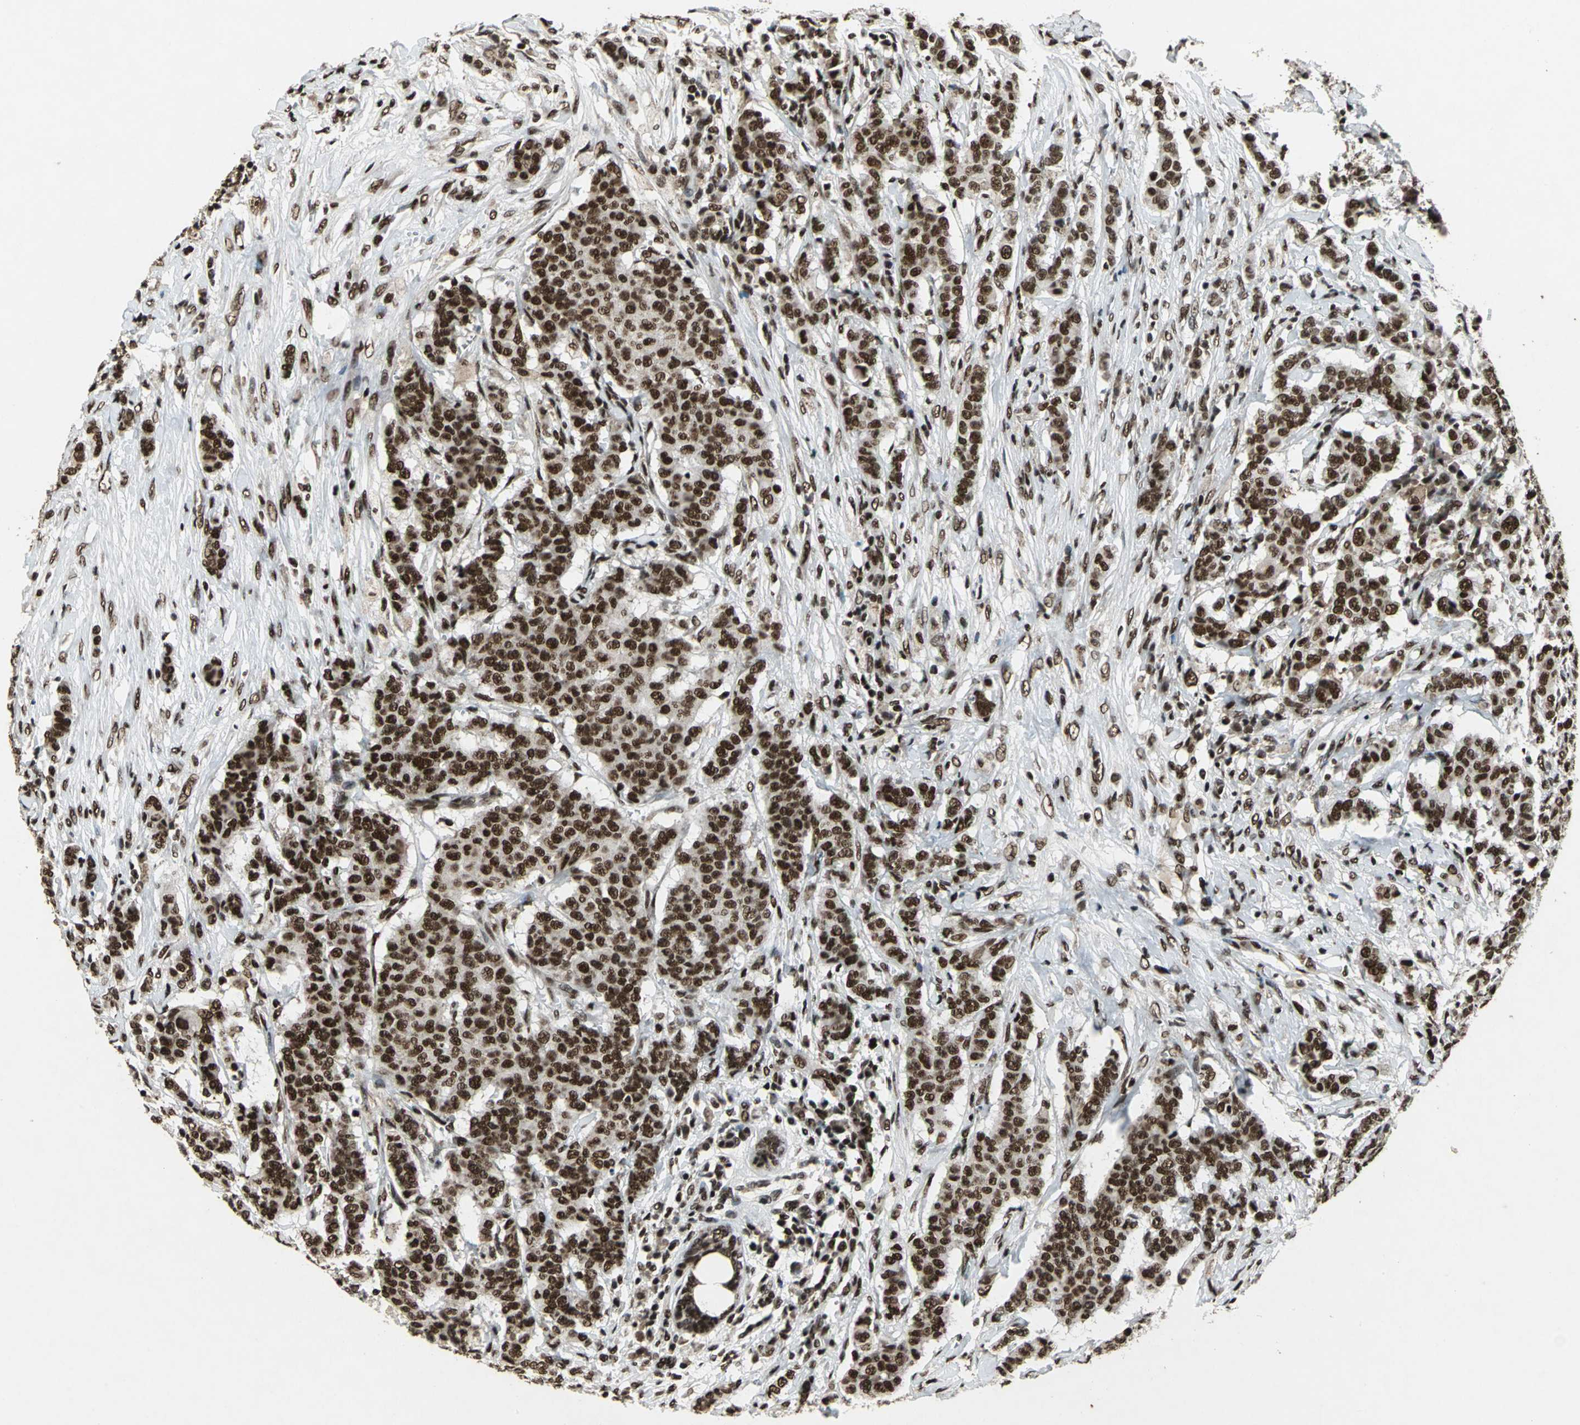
{"staining": {"intensity": "strong", "quantity": ">75%", "location": "nuclear"}, "tissue": "breast cancer", "cell_type": "Tumor cells", "image_type": "cancer", "snomed": [{"axis": "morphology", "description": "Duct carcinoma"}, {"axis": "topography", "description": "Breast"}], "caption": "Intraductal carcinoma (breast) stained with a brown dye reveals strong nuclear positive positivity in about >75% of tumor cells.", "gene": "MTA2", "patient": {"sex": "female", "age": 40}}